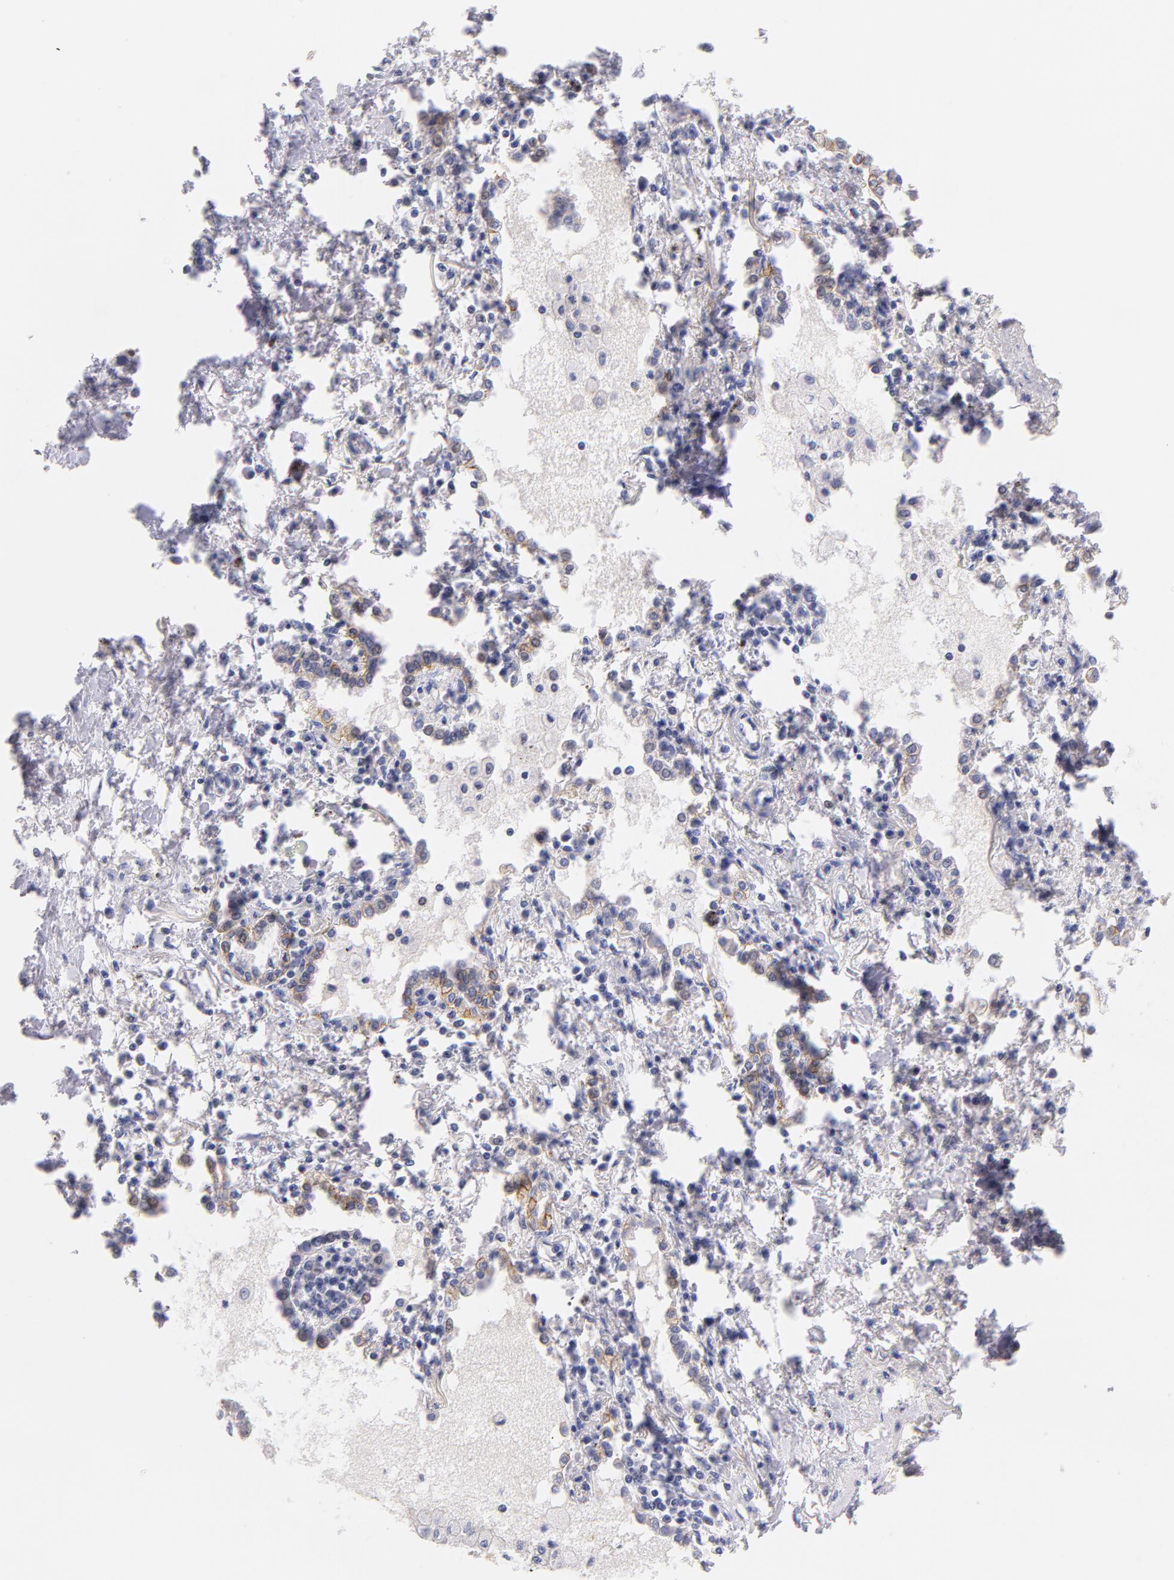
{"staining": {"intensity": "weak", "quantity": "25%-75%", "location": "cytoplasmic/membranous"}, "tissue": "lung cancer", "cell_type": "Tumor cells", "image_type": "cancer", "snomed": [{"axis": "morphology", "description": "Adenocarcinoma, NOS"}, {"axis": "topography", "description": "Lung"}], "caption": "Immunohistochemical staining of lung cancer exhibits low levels of weak cytoplasmic/membranous protein positivity in about 25%-75% of tumor cells.", "gene": "CD44", "patient": {"sex": "male", "age": 60}}